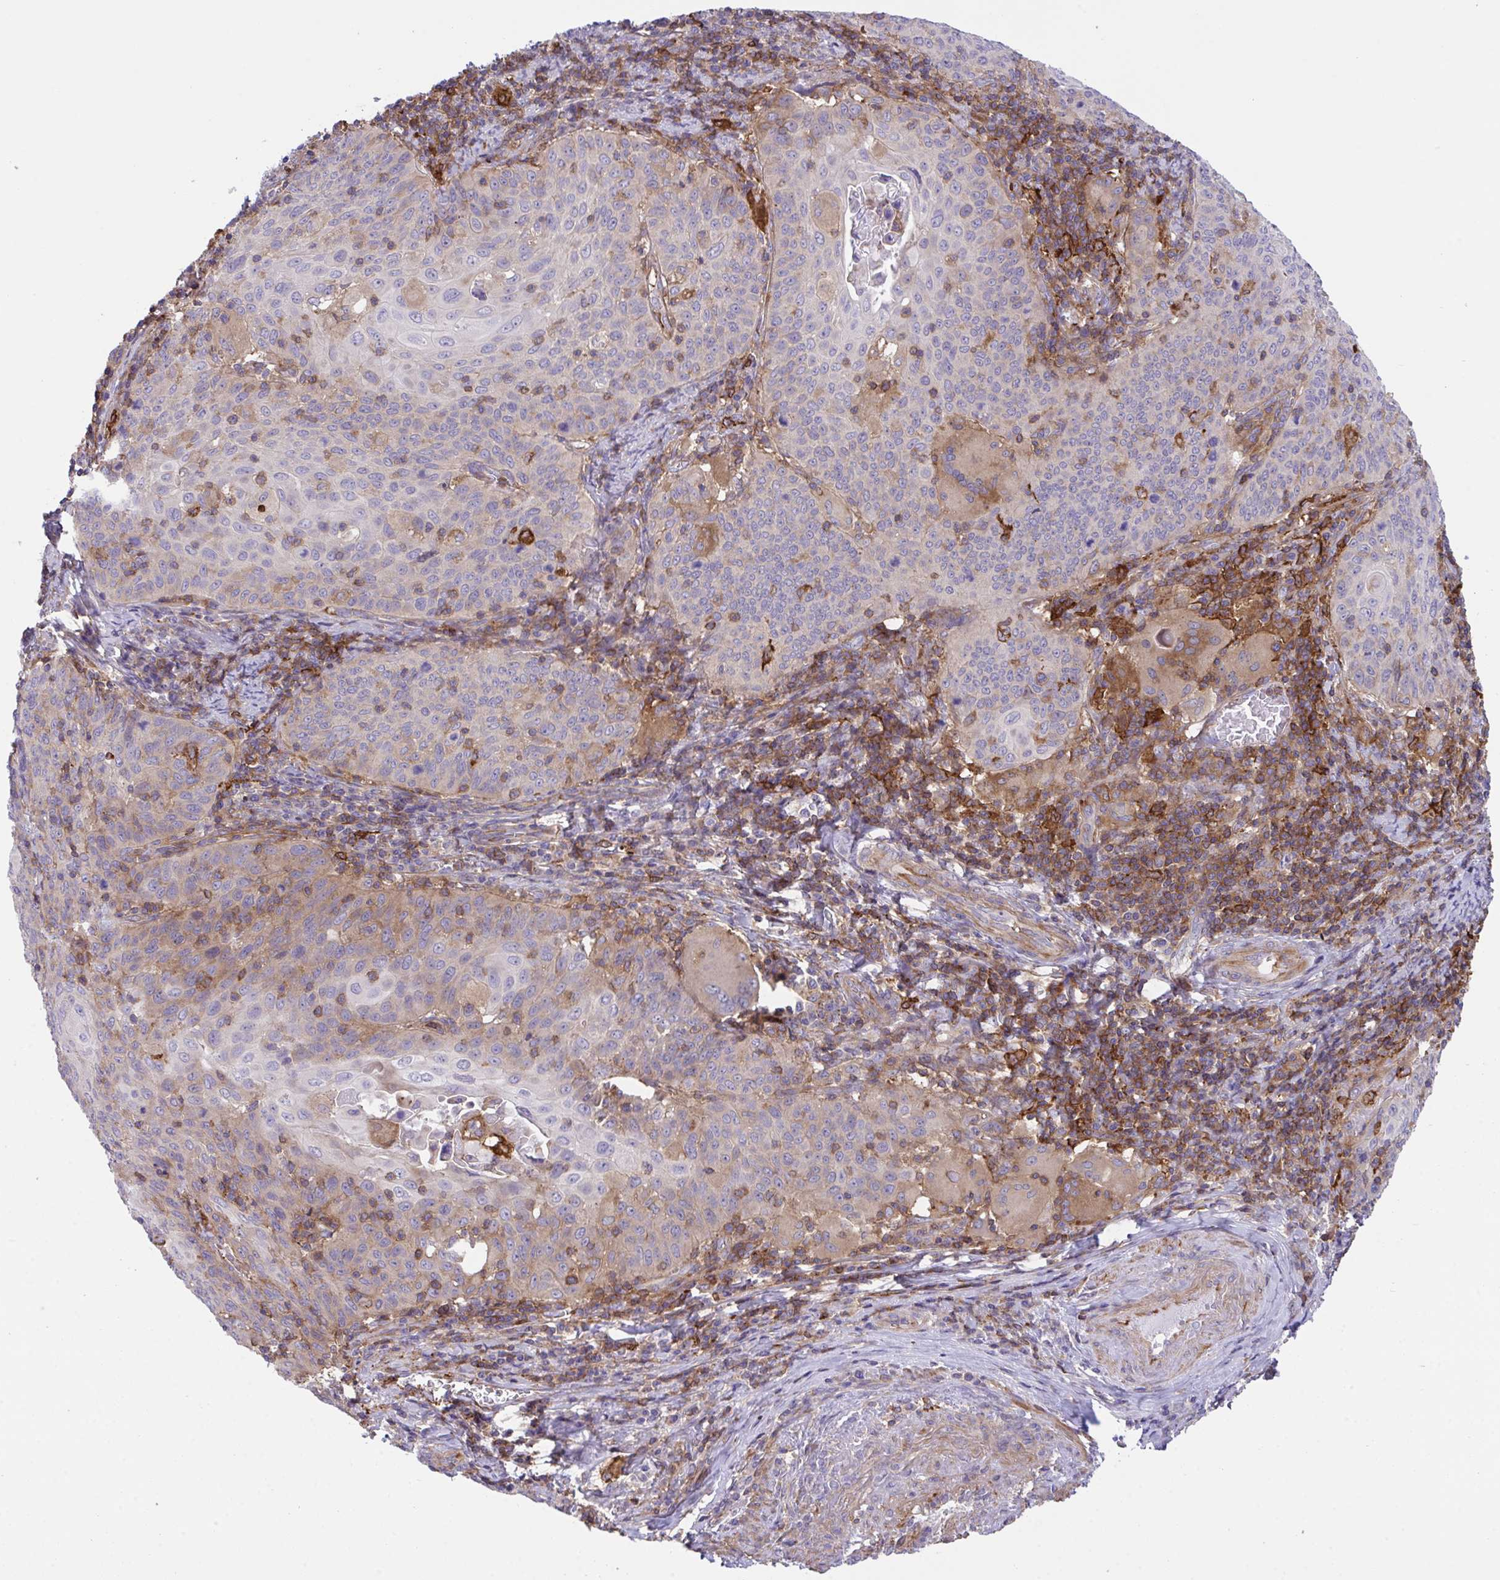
{"staining": {"intensity": "weak", "quantity": "<25%", "location": "cytoplasmic/membranous"}, "tissue": "cervical cancer", "cell_type": "Tumor cells", "image_type": "cancer", "snomed": [{"axis": "morphology", "description": "Squamous cell carcinoma, NOS"}, {"axis": "topography", "description": "Cervix"}], "caption": "Immunohistochemical staining of human squamous cell carcinoma (cervical) reveals no significant staining in tumor cells. (DAB (3,3'-diaminobenzidine) immunohistochemistry visualized using brightfield microscopy, high magnification).", "gene": "PPIH", "patient": {"sex": "female", "age": 65}}